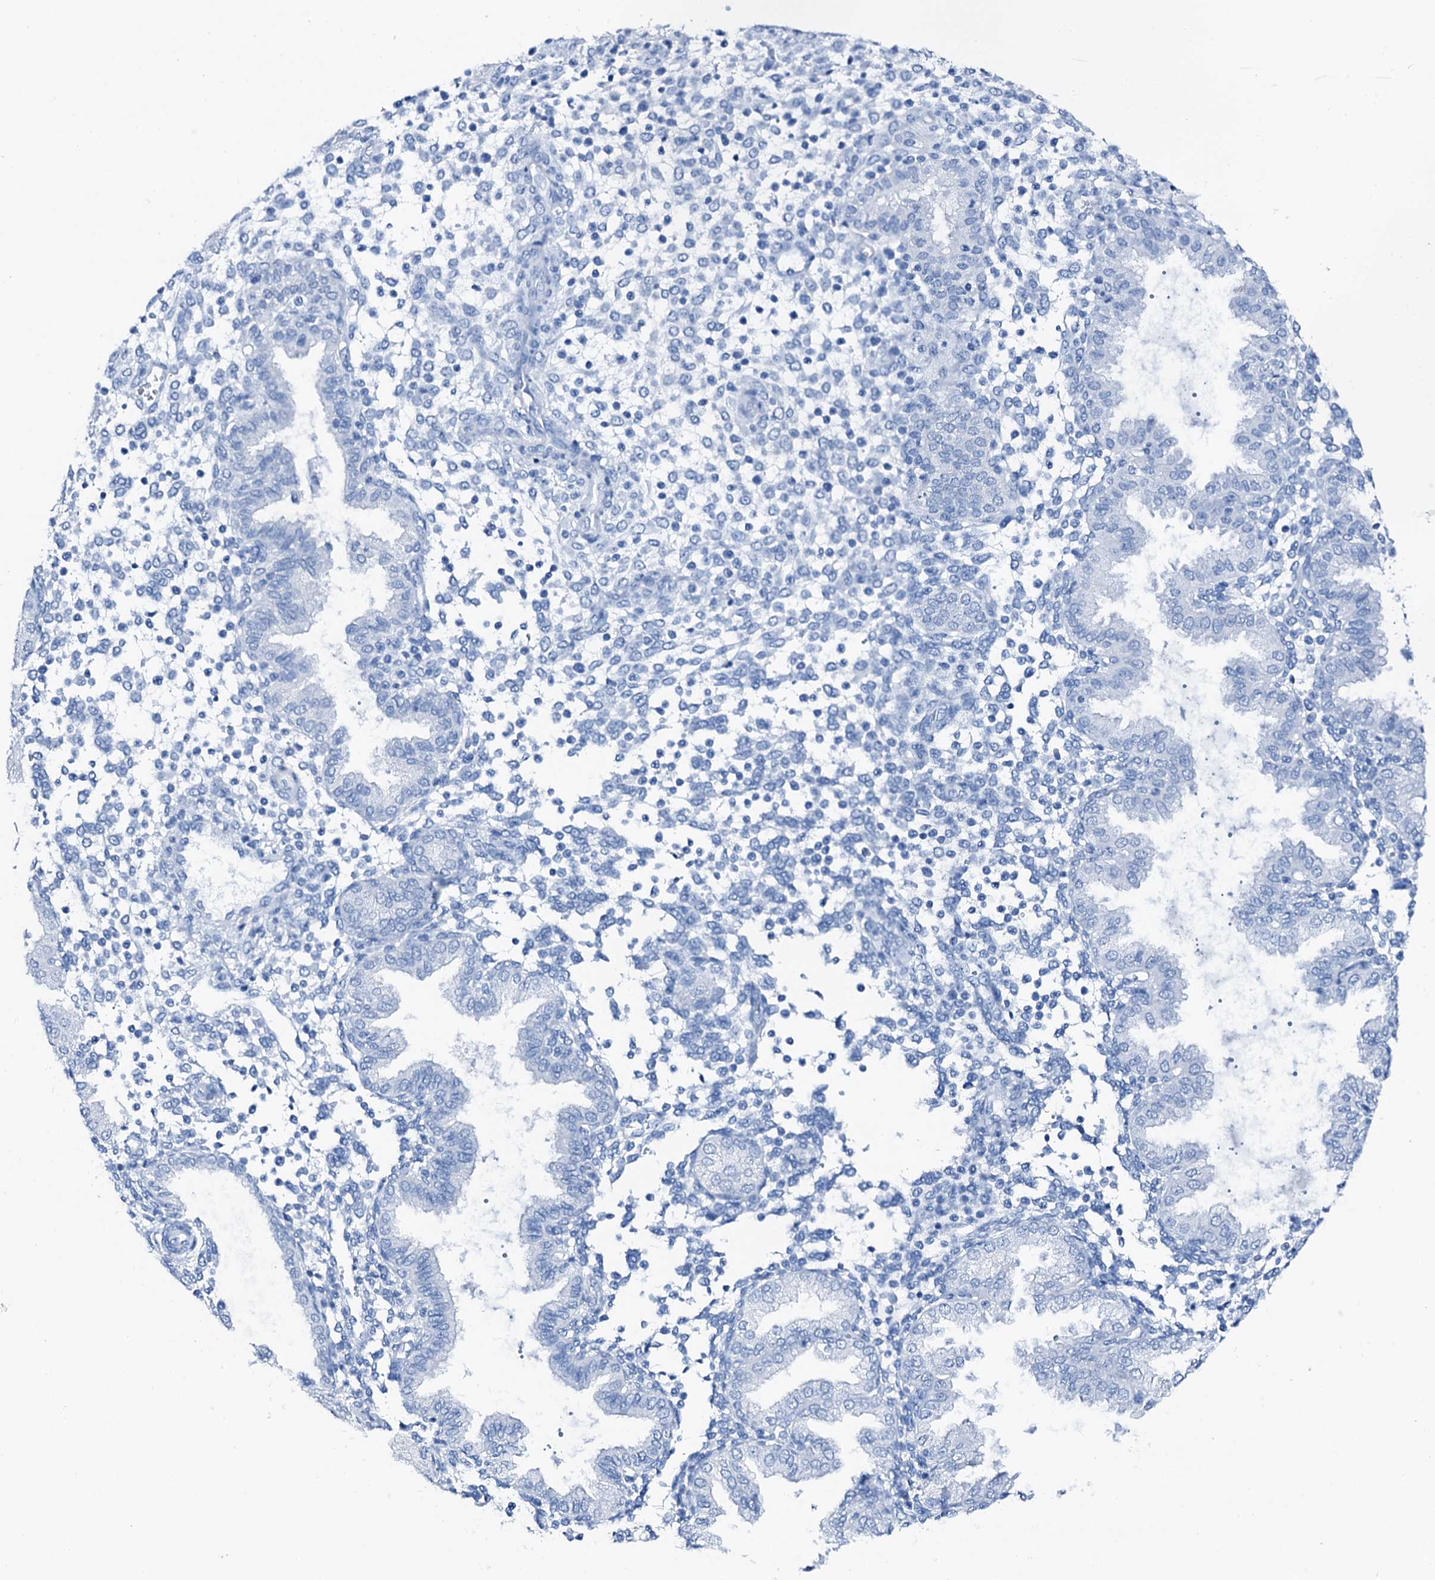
{"staining": {"intensity": "negative", "quantity": "none", "location": "none"}, "tissue": "endometrium", "cell_type": "Cells in endometrial stroma", "image_type": "normal", "snomed": [{"axis": "morphology", "description": "Normal tissue, NOS"}, {"axis": "topography", "description": "Endometrium"}], "caption": "This is an IHC histopathology image of benign endometrium. There is no expression in cells in endometrial stroma.", "gene": "PTH", "patient": {"sex": "female", "age": 53}}